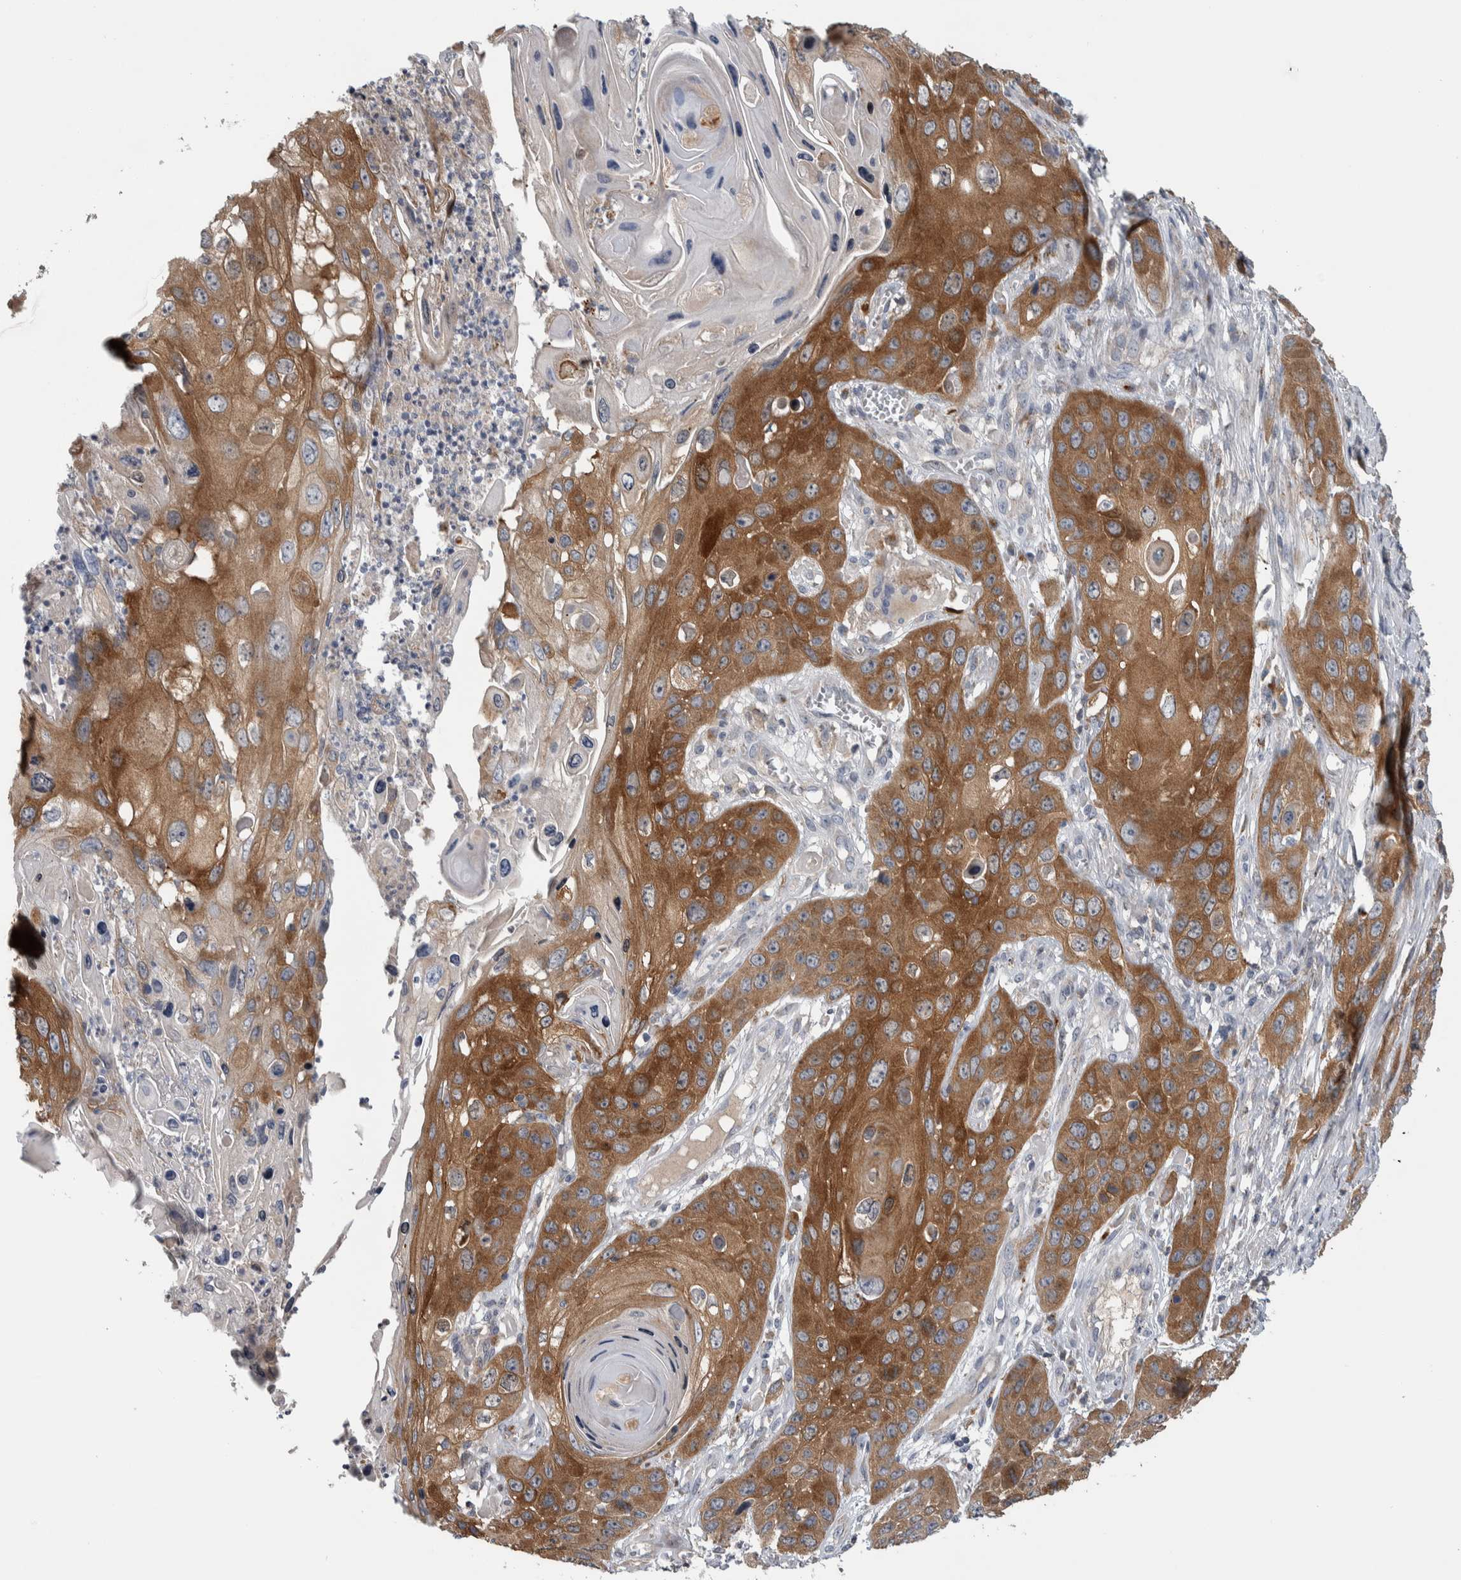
{"staining": {"intensity": "strong", "quantity": ">75%", "location": "cytoplasmic/membranous"}, "tissue": "skin cancer", "cell_type": "Tumor cells", "image_type": "cancer", "snomed": [{"axis": "morphology", "description": "Squamous cell carcinoma, NOS"}, {"axis": "topography", "description": "Skin"}], "caption": "There is high levels of strong cytoplasmic/membranous positivity in tumor cells of skin cancer (squamous cell carcinoma), as demonstrated by immunohistochemical staining (brown color).", "gene": "FAM83G", "patient": {"sex": "male", "age": 55}}